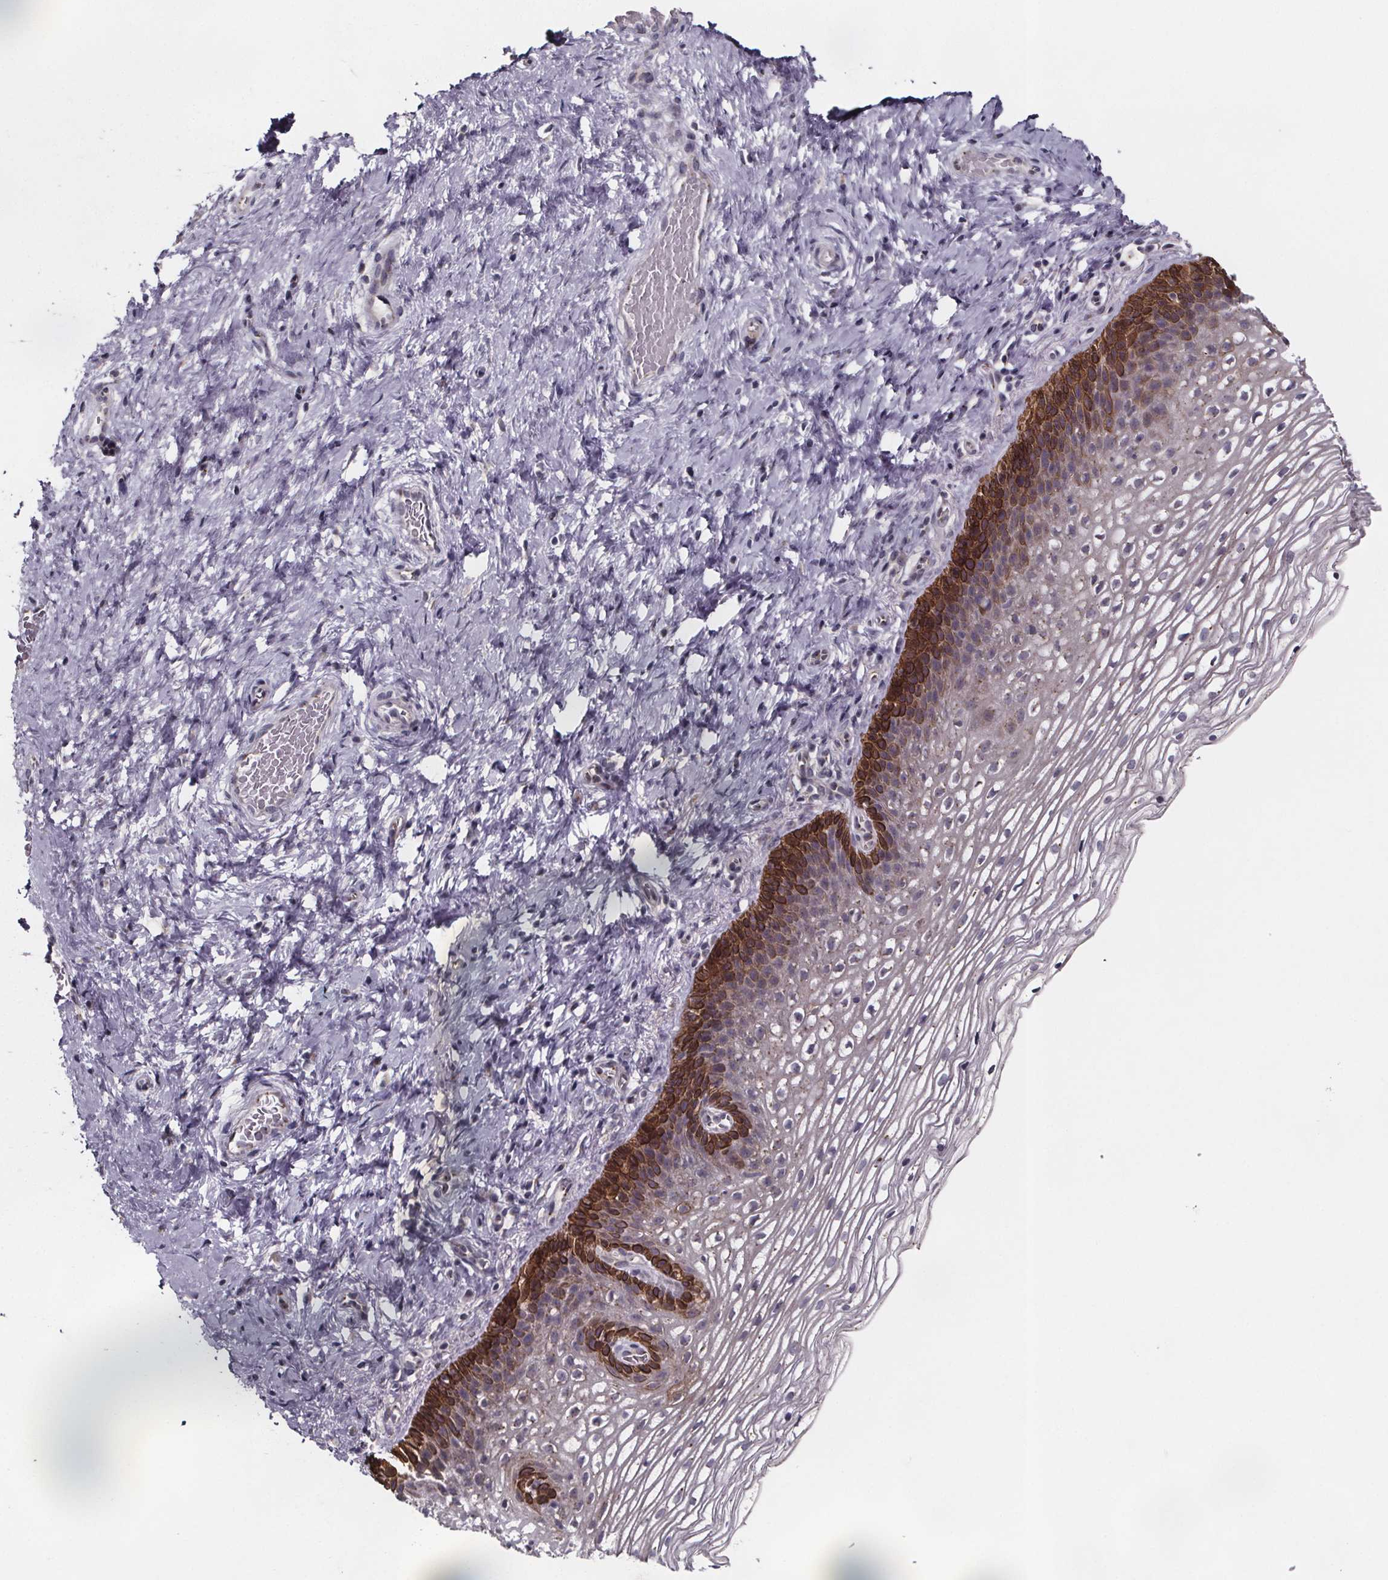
{"staining": {"intensity": "negative", "quantity": "none", "location": "none"}, "tissue": "cervix", "cell_type": "Glandular cells", "image_type": "normal", "snomed": [{"axis": "morphology", "description": "Normal tissue, NOS"}, {"axis": "topography", "description": "Cervix"}], "caption": "Photomicrograph shows no significant protein expression in glandular cells of benign cervix.", "gene": "NDST1", "patient": {"sex": "female", "age": 34}}